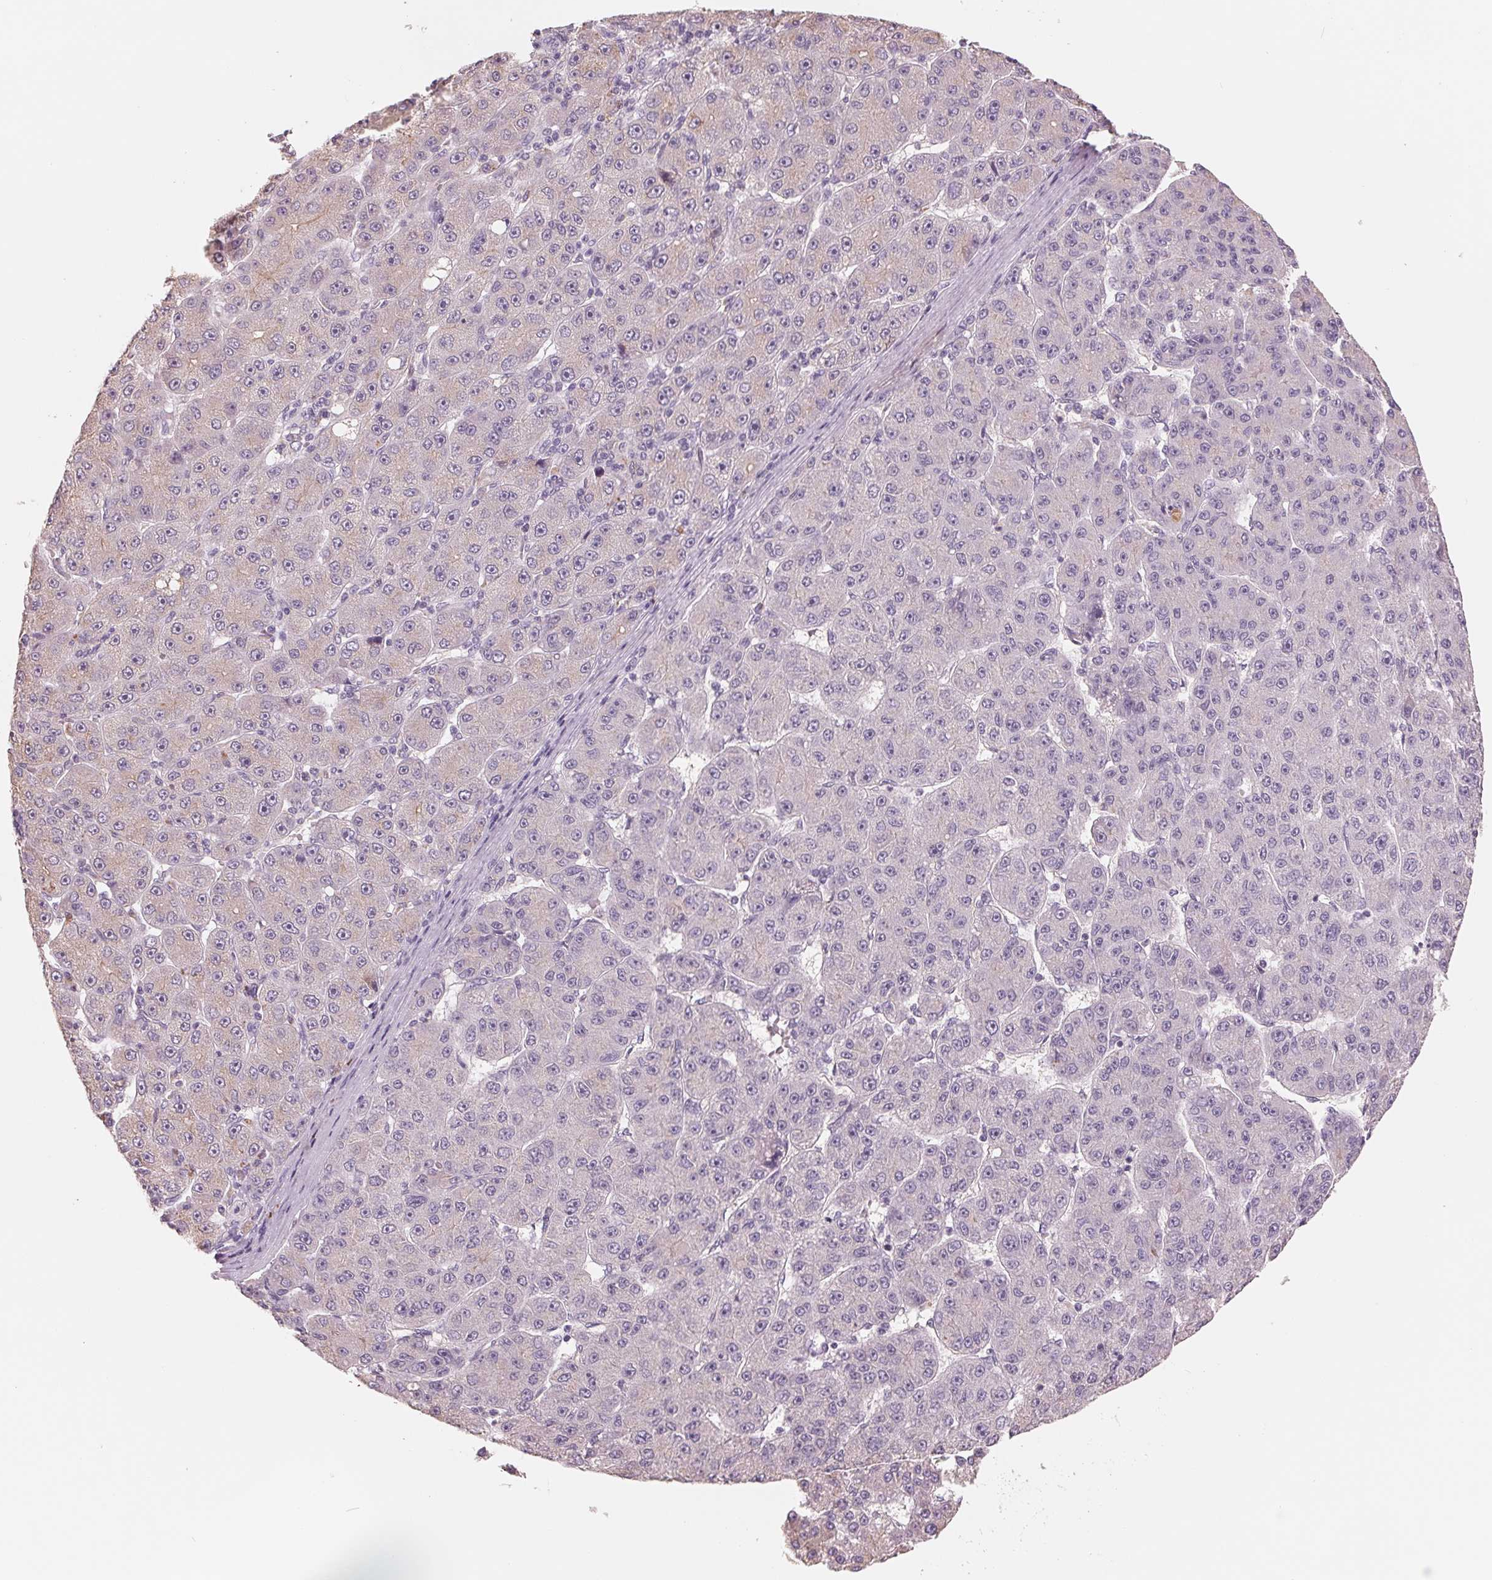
{"staining": {"intensity": "negative", "quantity": "none", "location": "none"}, "tissue": "liver cancer", "cell_type": "Tumor cells", "image_type": "cancer", "snomed": [{"axis": "morphology", "description": "Carcinoma, Hepatocellular, NOS"}, {"axis": "topography", "description": "Liver"}], "caption": "High magnification brightfield microscopy of liver cancer stained with DAB (brown) and counterstained with hematoxylin (blue): tumor cells show no significant expression.", "gene": "IL9R", "patient": {"sex": "male", "age": 67}}